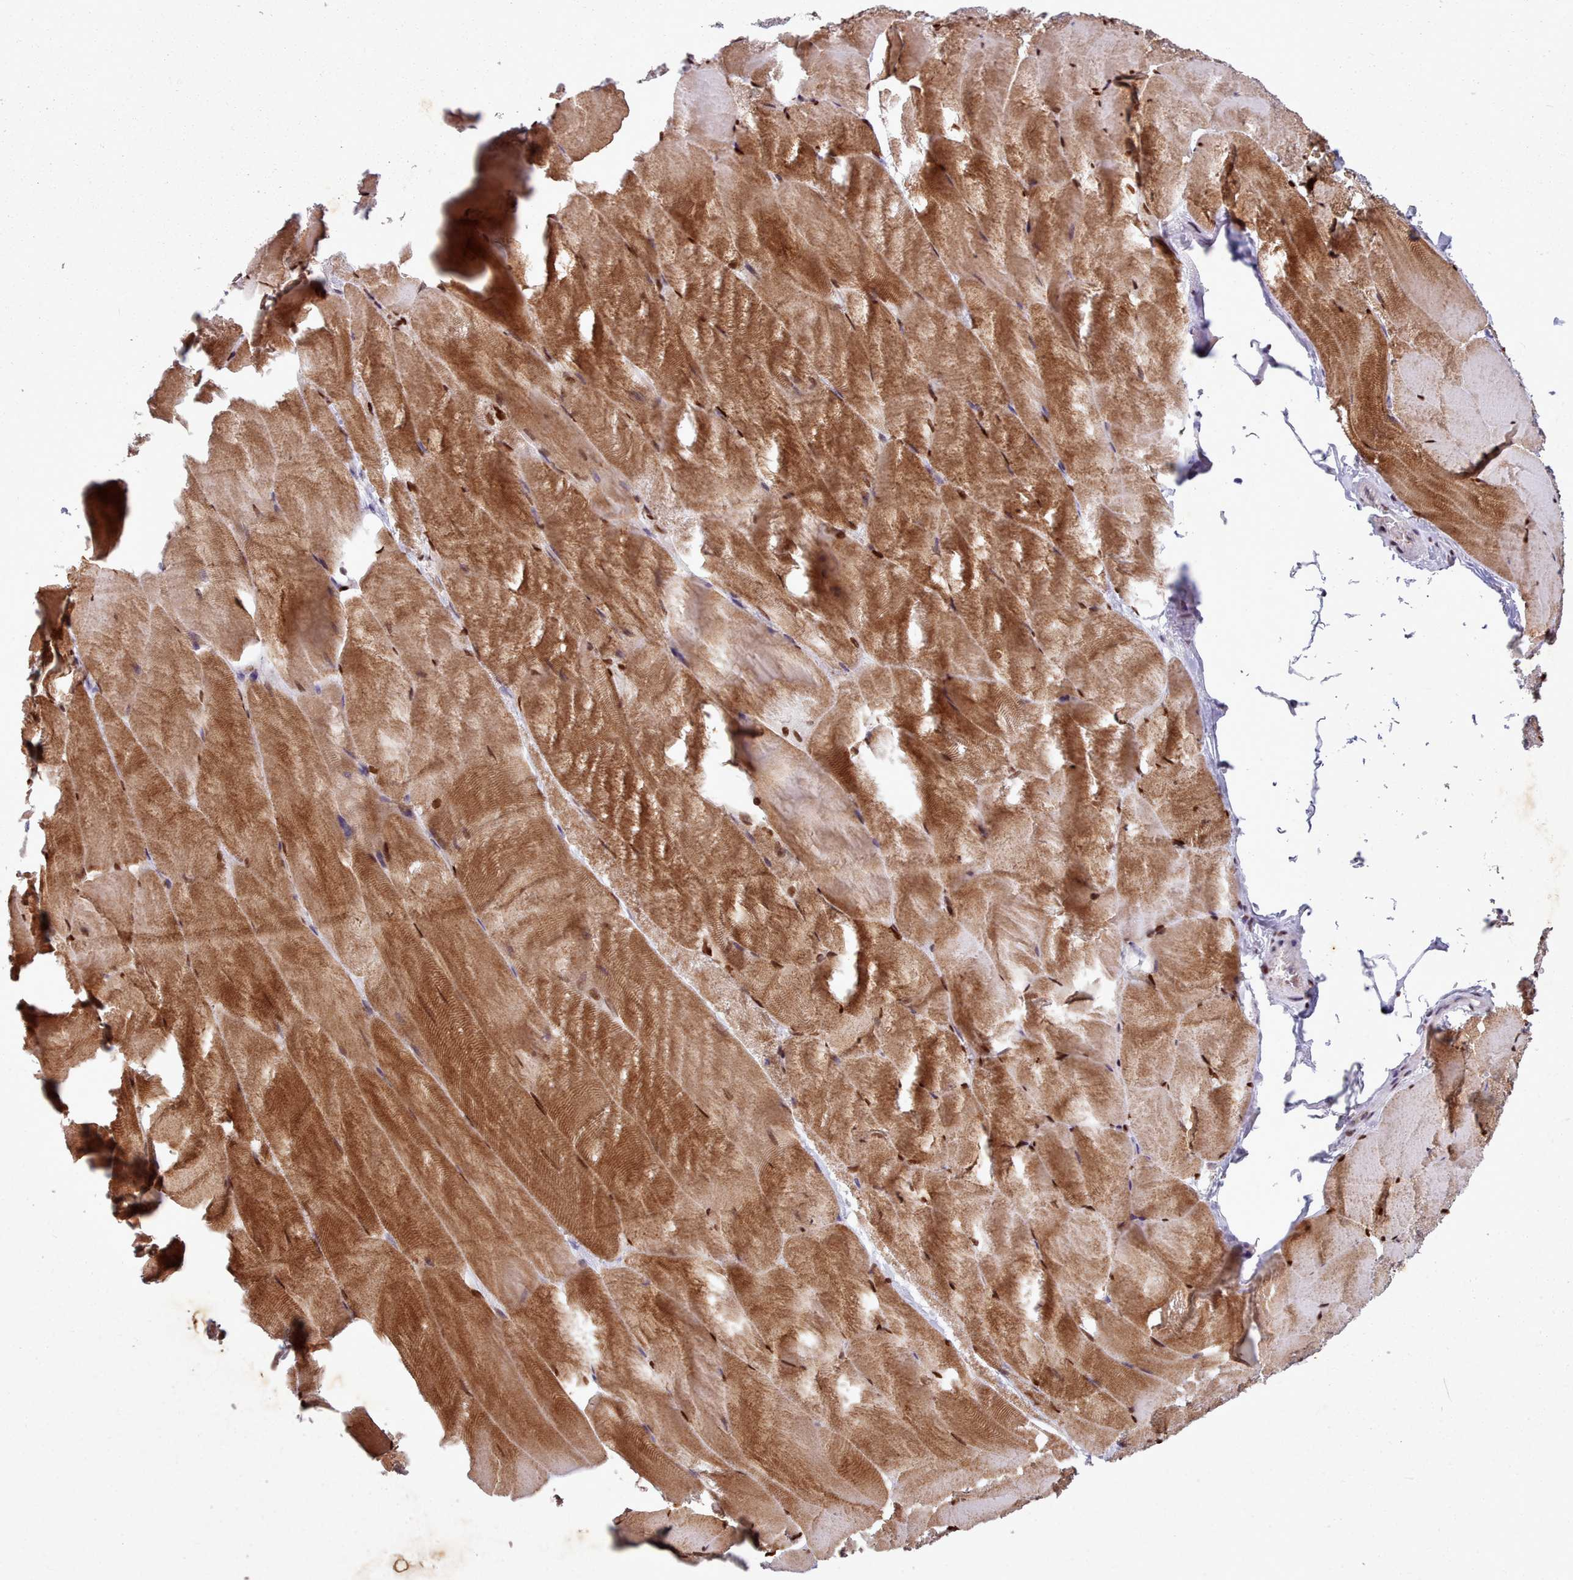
{"staining": {"intensity": "strong", "quantity": ">75%", "location": "cytoplasmic/membranous,nuclear"}, "tissue": "skeletal muscle", "cell_type": "Myocytes", "image_type": "normal", "snomed": [{"axis": "morphology", "description": "Normal tissue, NOS"}, {"axis": "topography", "description": "Skeletal muscle"}], "caption": "Brown immunohistochemical staining in unremarkable human skeletal muscle demonstrates strong cytoplasmic/membranous,nuclear positivity in about >75% of myocytes.", "gene": "KCNT2", "patient": {"sex": "female", "age": 64}}